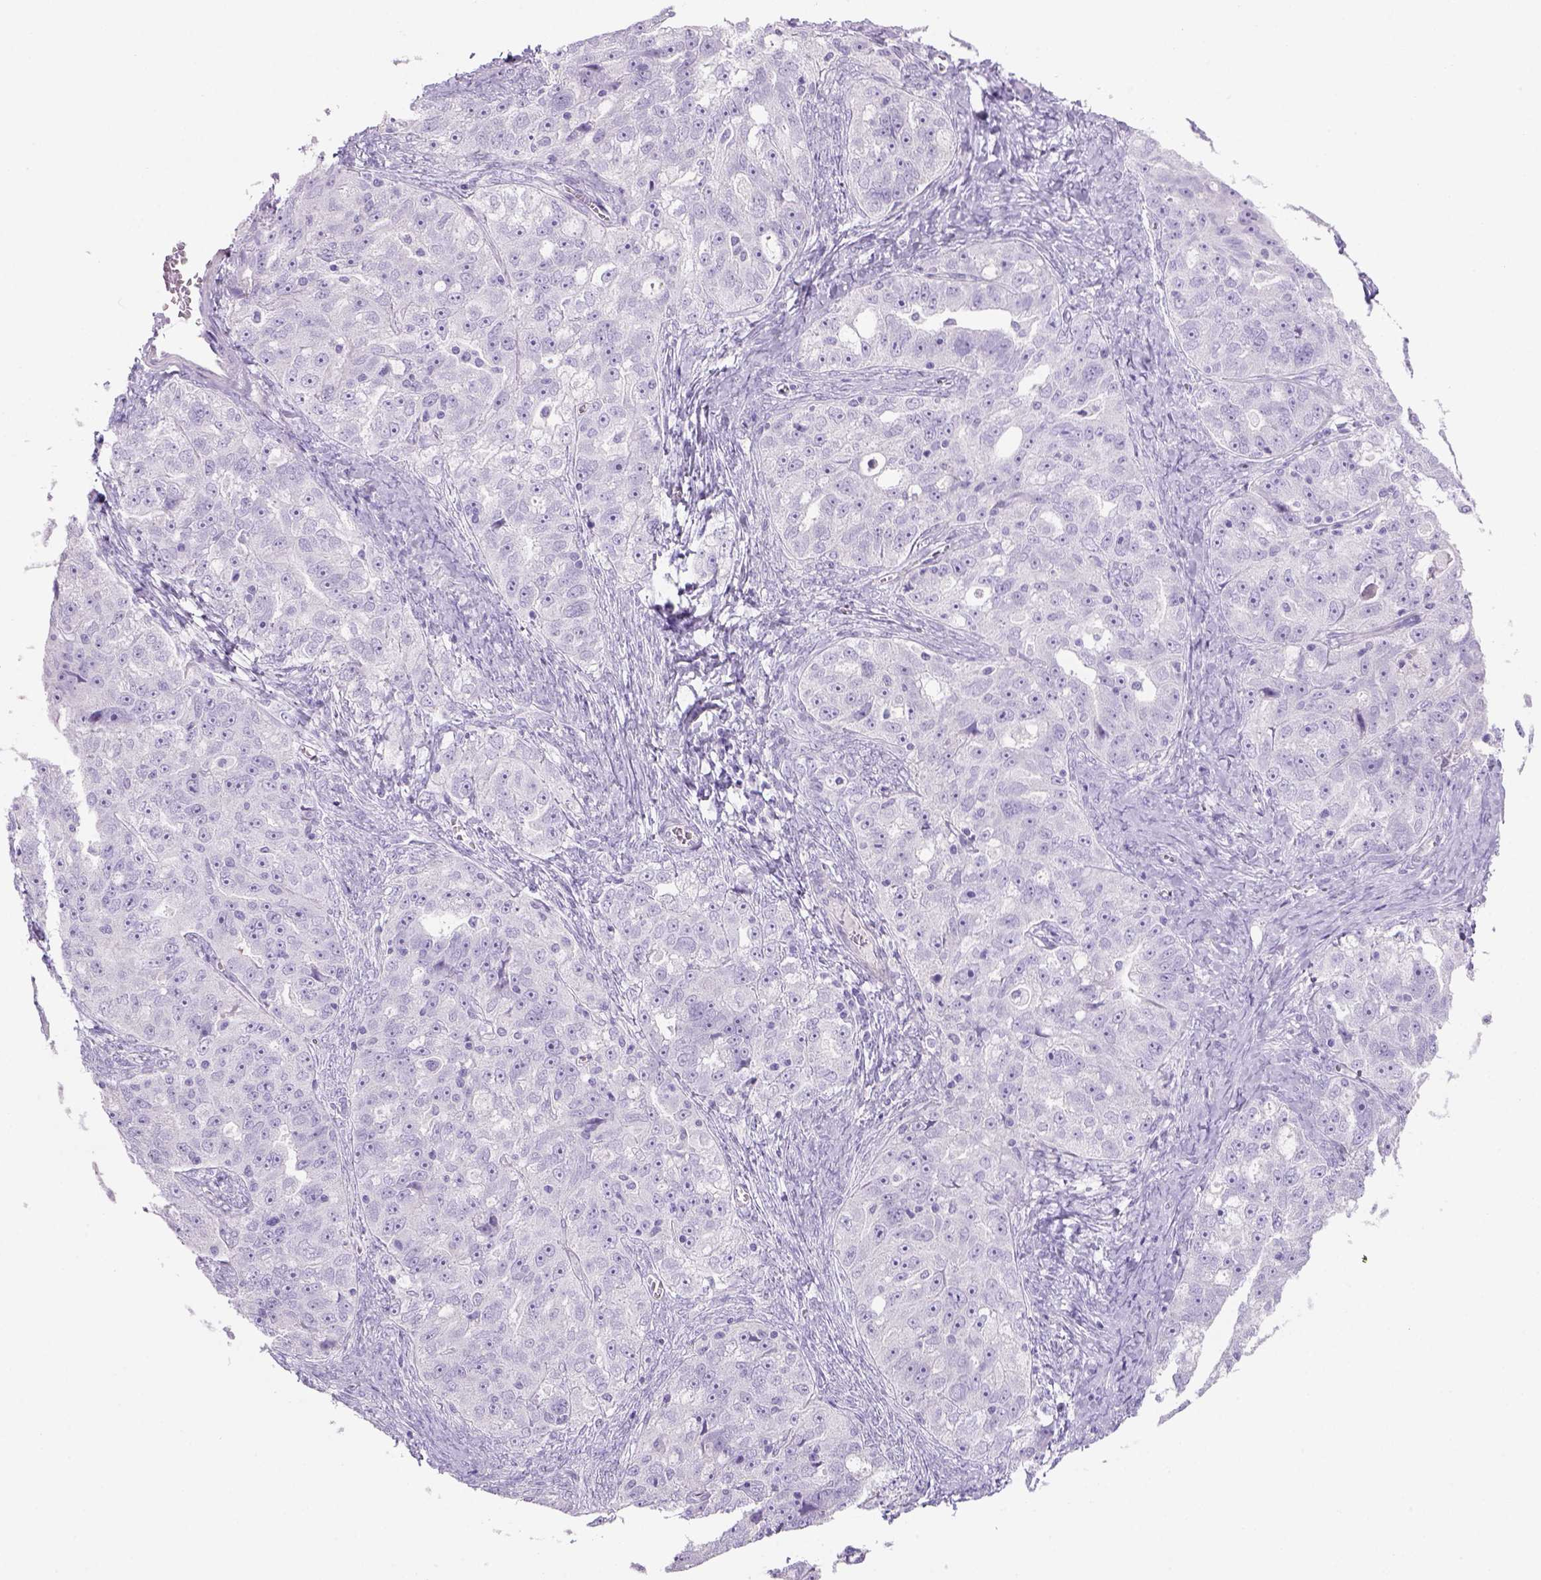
{"staining": {"intensity": "negative", "quantity": "none", "location": "none"}, "tissue": "ovarian cancer", "cell_type": "Tumor cells", "image_type": "cancer", "snomed": [{"axis": "morphology", "description": "Cystadenocarcinoma, serous, NOS"}, {"axis": "topography", "description": "Ovary"}], "caption": "IHC micrograph of neoplastic tissue: human ovarian serous cystadenocarcinoma stained with DAB reveals no significant protein positivity in tumor cells.", "gene": "TENM4", "patient": {"sex": "female", "age": 51}}